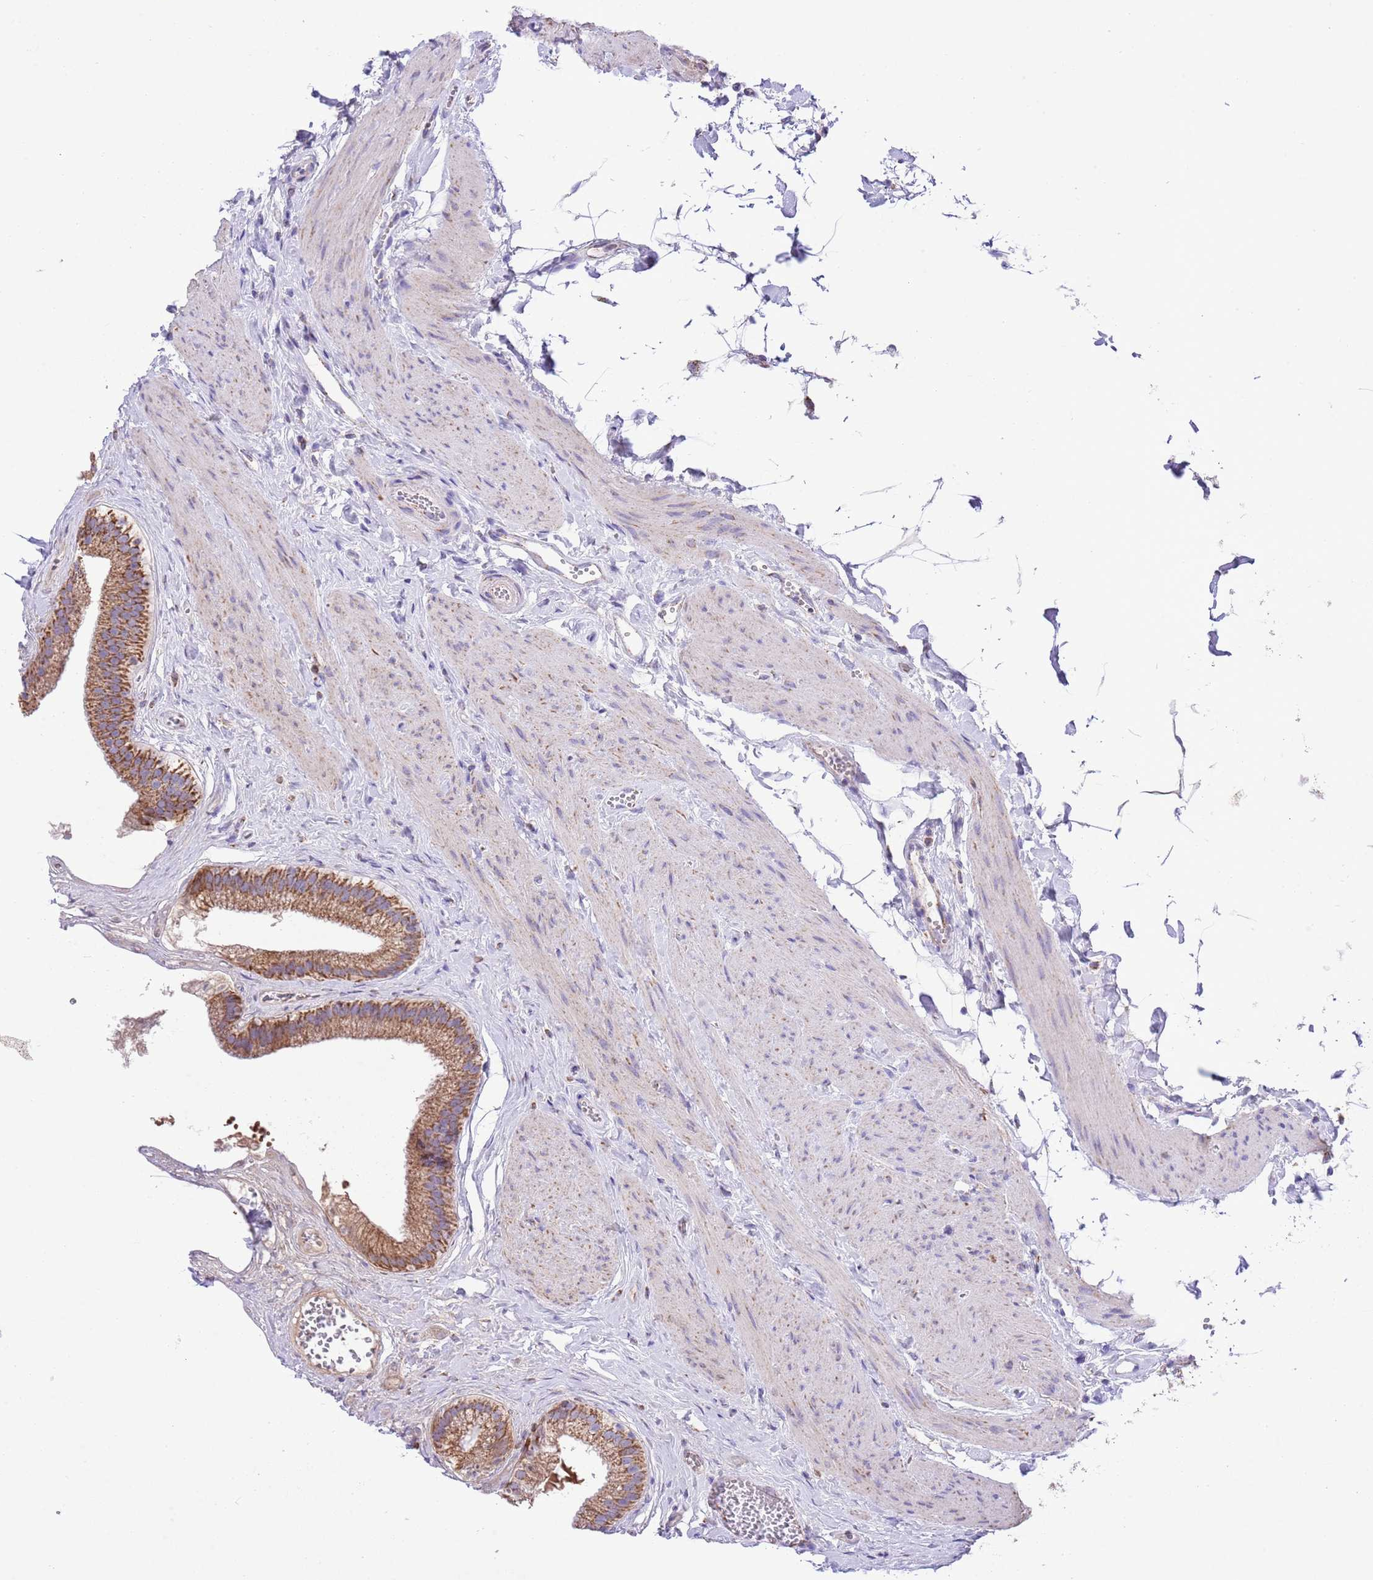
{"staining": {"intensity": "moderate", "quantity": ">75%", "location": "cytoplasmic/membranous"}, "tissue": "gallbladder", "cell_type": "Glandular cells", "image_type": "normal", "snomed": [{"axis": "morphology", "description": "Normal tissue, NOS"}, {"axis": "topography", "description": "Gallbladder"}], "caption": "Gallbladder stained for a protein (brown) reveals moderate cytoplasmic/membranous positive expression in approximately >75% of glandular cells.", "gene": "TEKTIP1", "patient": {"sex": "female", "age": 54}}